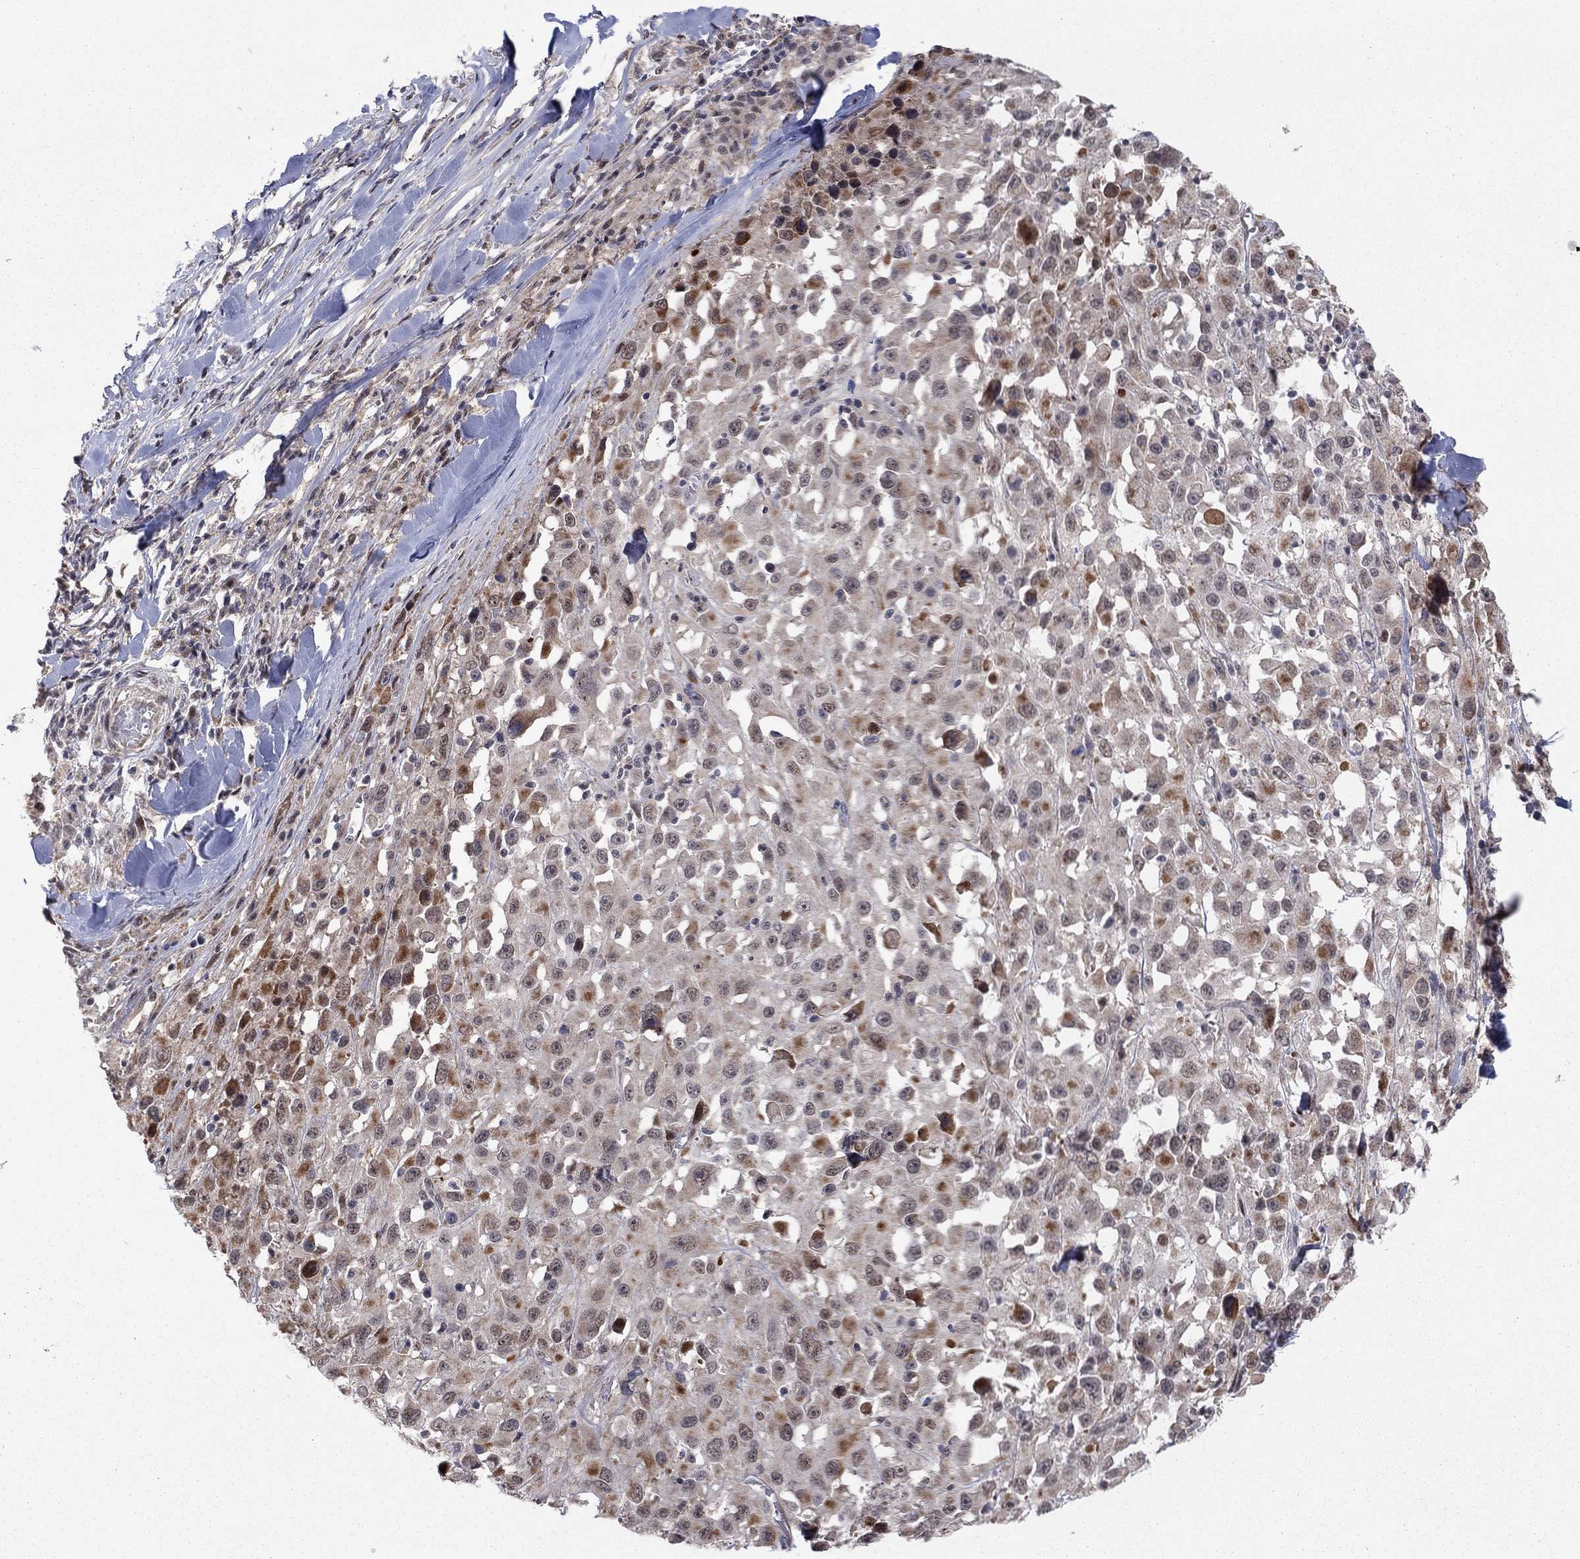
{"staining": {"intensity": "moderate", "quantity": "<25%", "location": "cytoplasmic/membranous,nuclear"}, "tissue": "melanoma", "cell_type": "Tumor cells", "image_type": "cancer", "snomed": [{"axis": "morphology", "description": "Malignant melanoma, Metastatic site"}, {"axis": "topography", "description": "Lymph node"}], "caption": "There is low levels of moderate cytoplasmic/membranous and nuclear positivity in tumor cells of melanoma, as demonstrated by immunohistochemical staining (brown color).", "gene": "ZNF395", "patient": {"sex": "male", "age": 50}}